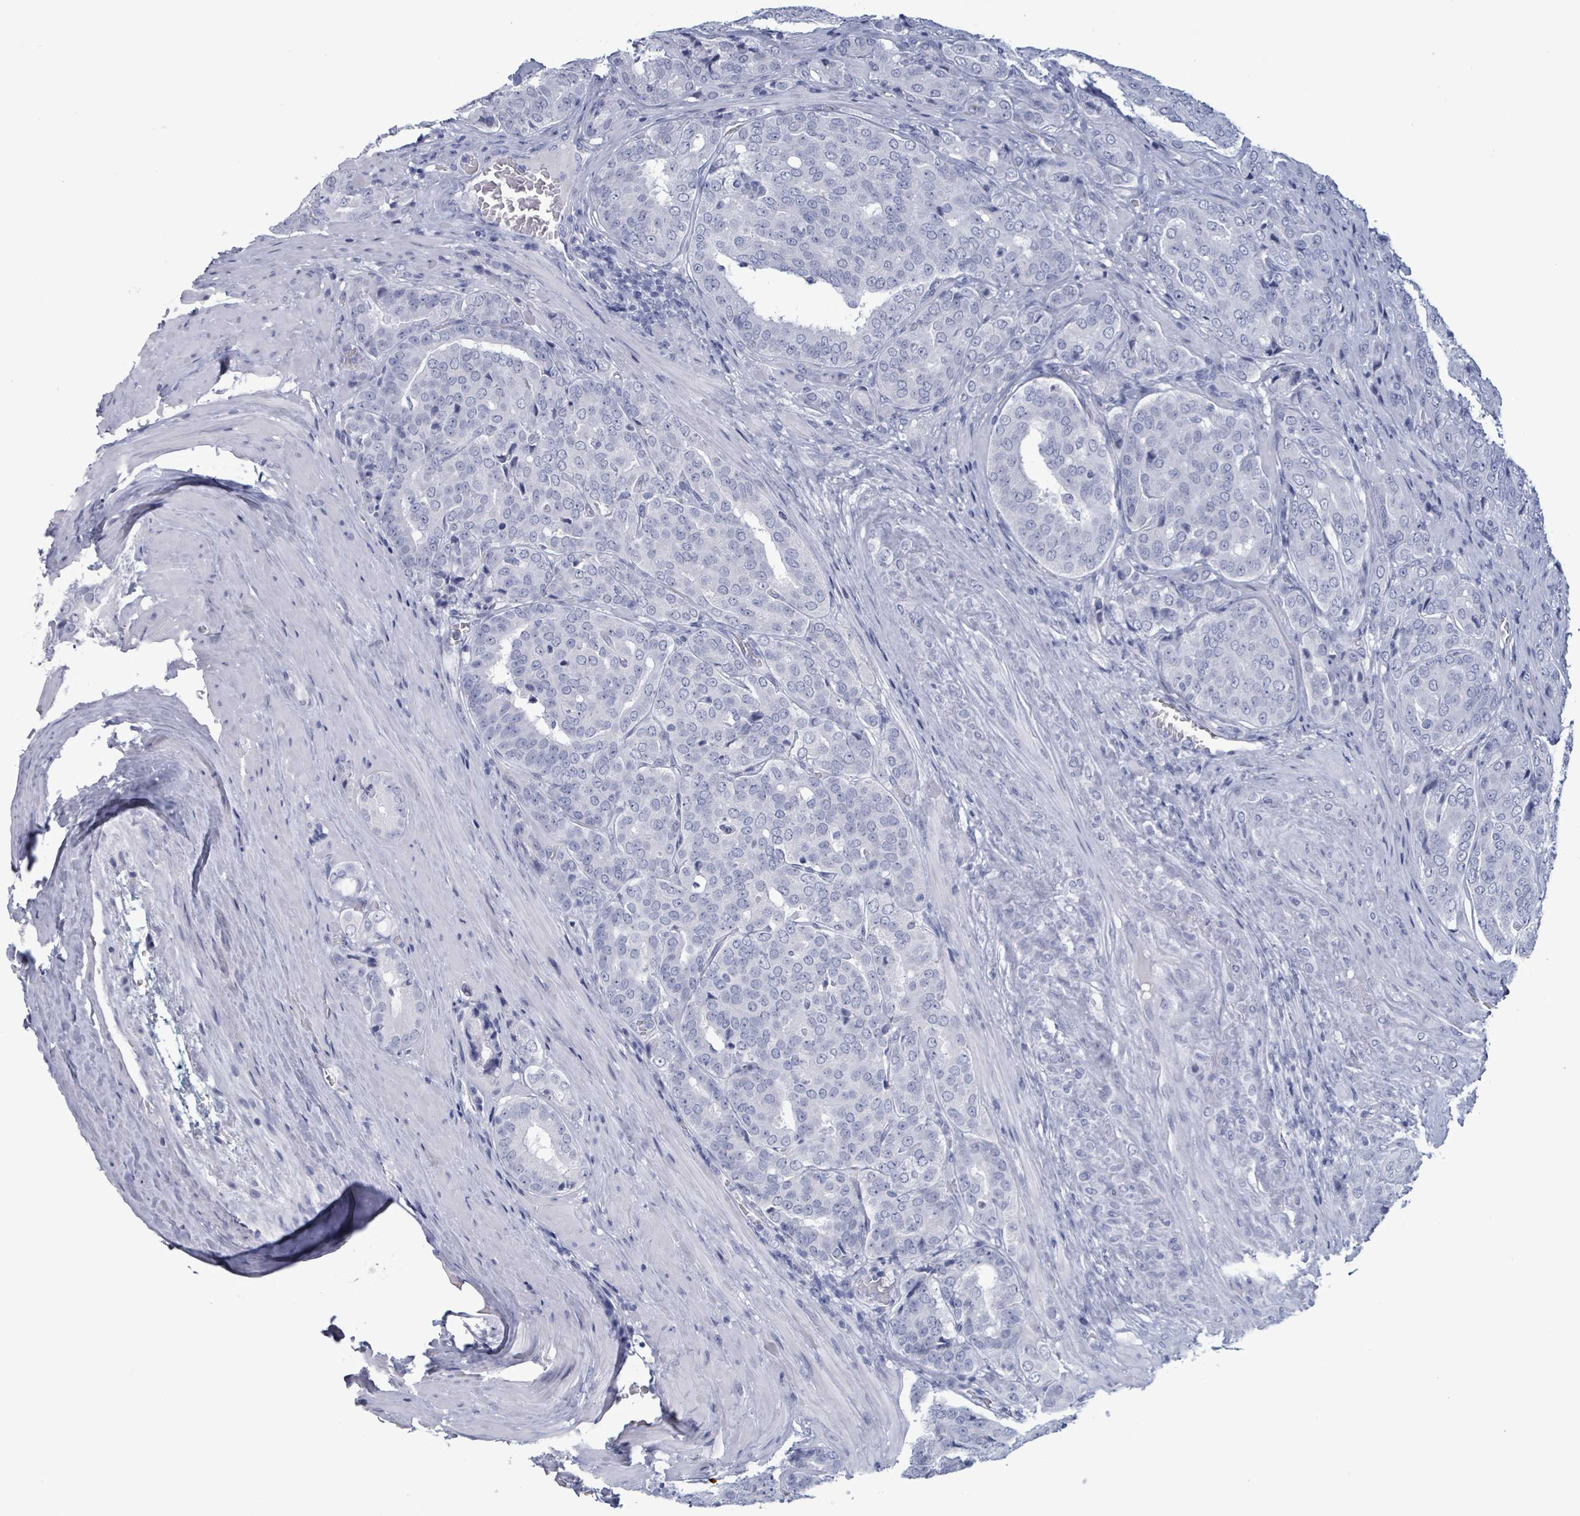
{"staining": {"intensity": "negative", "quantity": "none", "location": "none"}, "tissue": "prostate cancer", "cell_type": "Tumor cells", "image_type": "cancer", "snomed": [{"axis": "morphology", "description": "Adenocarcinoma, High grade"}, {"axis": "topography", "description": "Prostate"}], "caption": "The image demonstrates no staining of tumor cells in prostate cancer.", "gene": "NKX2-1", "patient": {"sex": "male", "age": 68}}